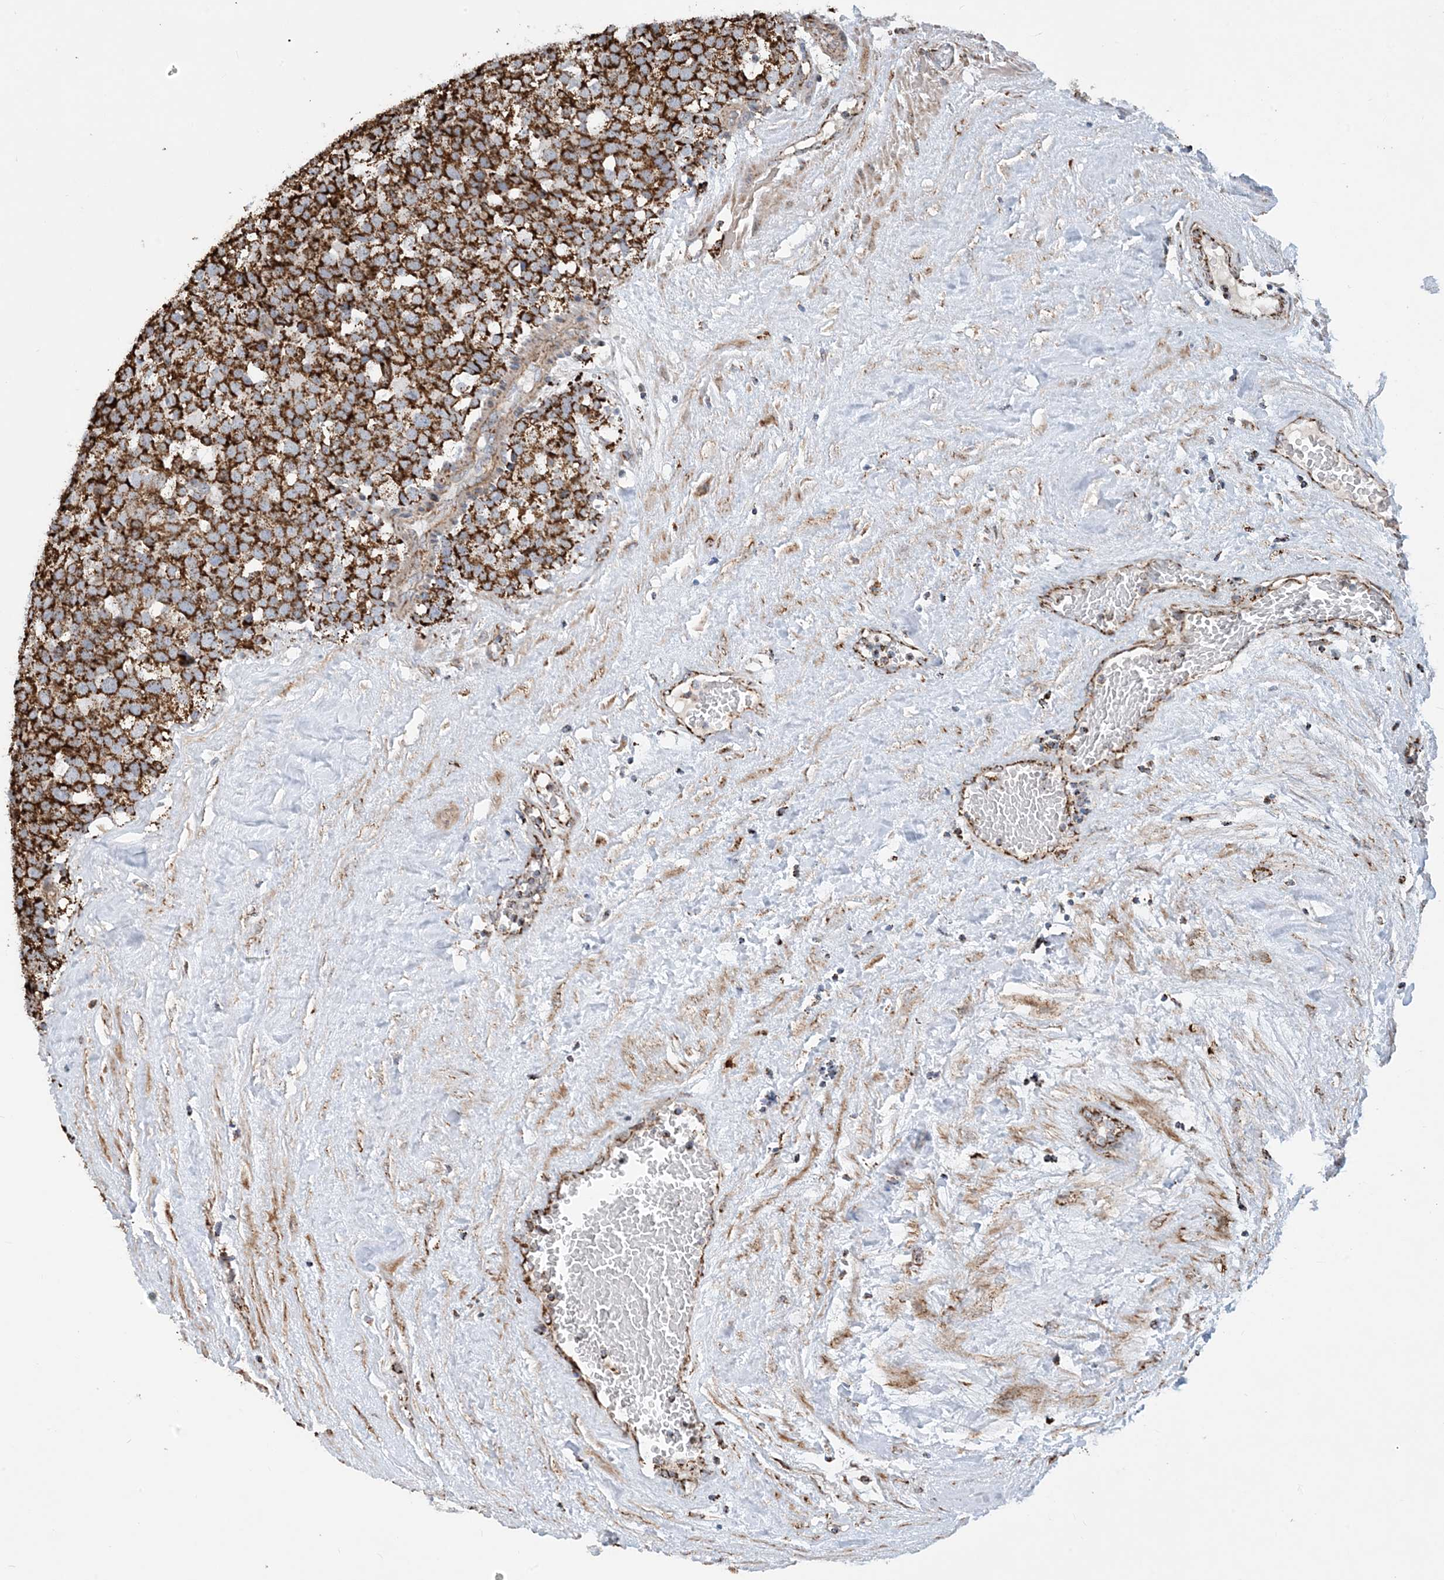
{"staining": {"intensity": "strong", "quantity": ">75%", "location": "cytoplasmic/membranous"}, "tissue": "testis cancer", "cell_type": "Tumor cells", "image_type": "cancer", "snomed": [{"axis": "morphology", "description": "Seminoma, NOS"}, {"axis": "topography", "description": "Testis"}], "caption": "Immunohistochemical staining of seminoma (testis) reveals high levels of strong cytoplasmic/membranous protein expression in about >75% of tumor cells.", "gene": "PCDHGA1", "patient": {"sex": "male", "age": 71}}